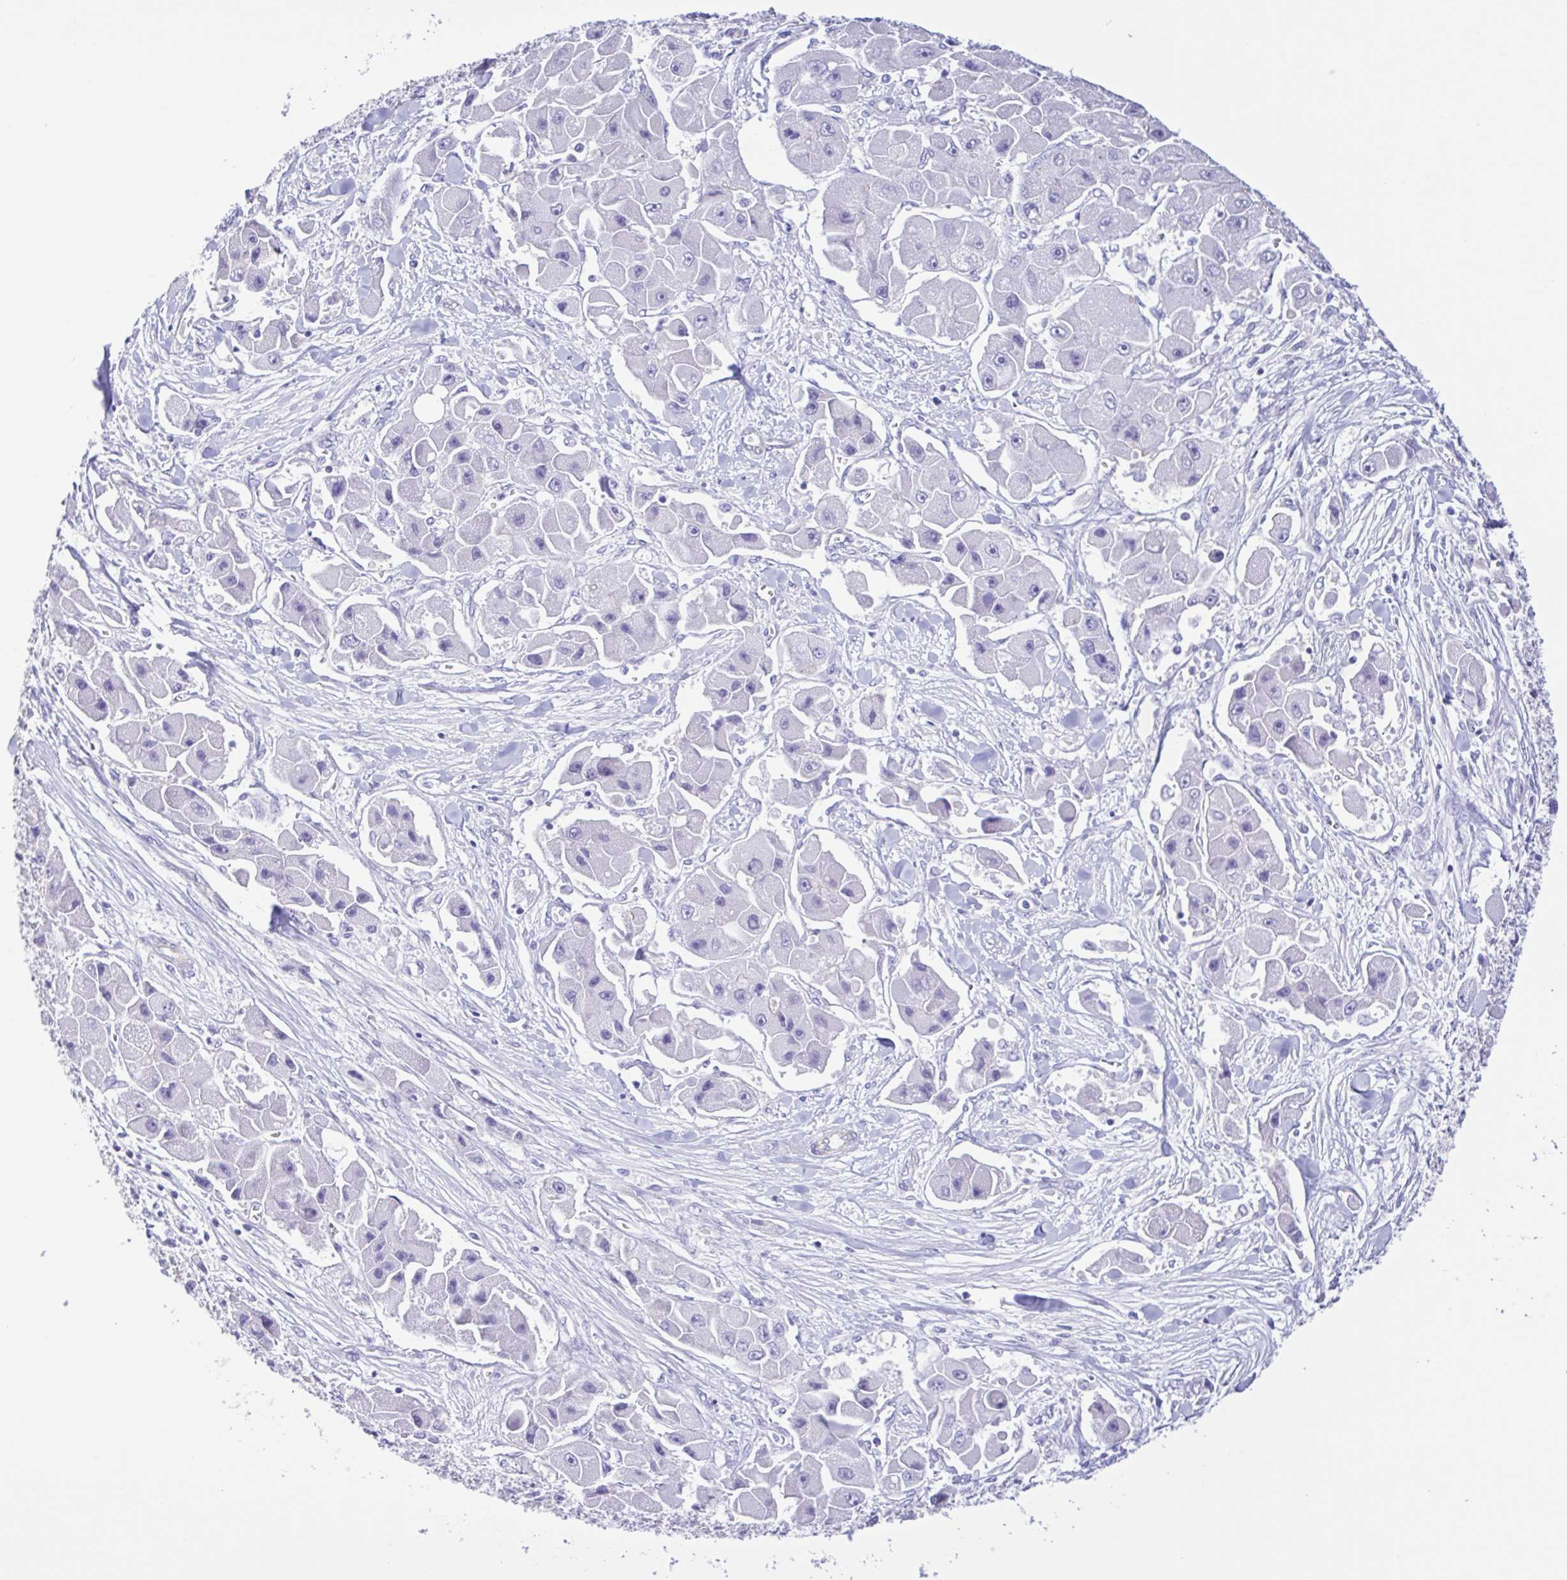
{"staining": {"intensity": "negative", "quantity": "none", "location": "none"}, "tissue": "liver cancer", "cell_type": "Tumor cells", "image_type": "cancer", "snomed": [{"axis": "morphology", "description": "Carcinoma, Hepatocellular, NOS"}, {"axis": "topography", "description": "Liver"}], "caption": "High magnification brightfield microscopy of liver cancer stained with DAB (3,3'-diaminobenzidine) (brown) and counterstained with hematoxylin (blue): tumor cells show no significant positivity.", "gene": "CYP11A1", "patient": {"sex": "male", "age": 24}}